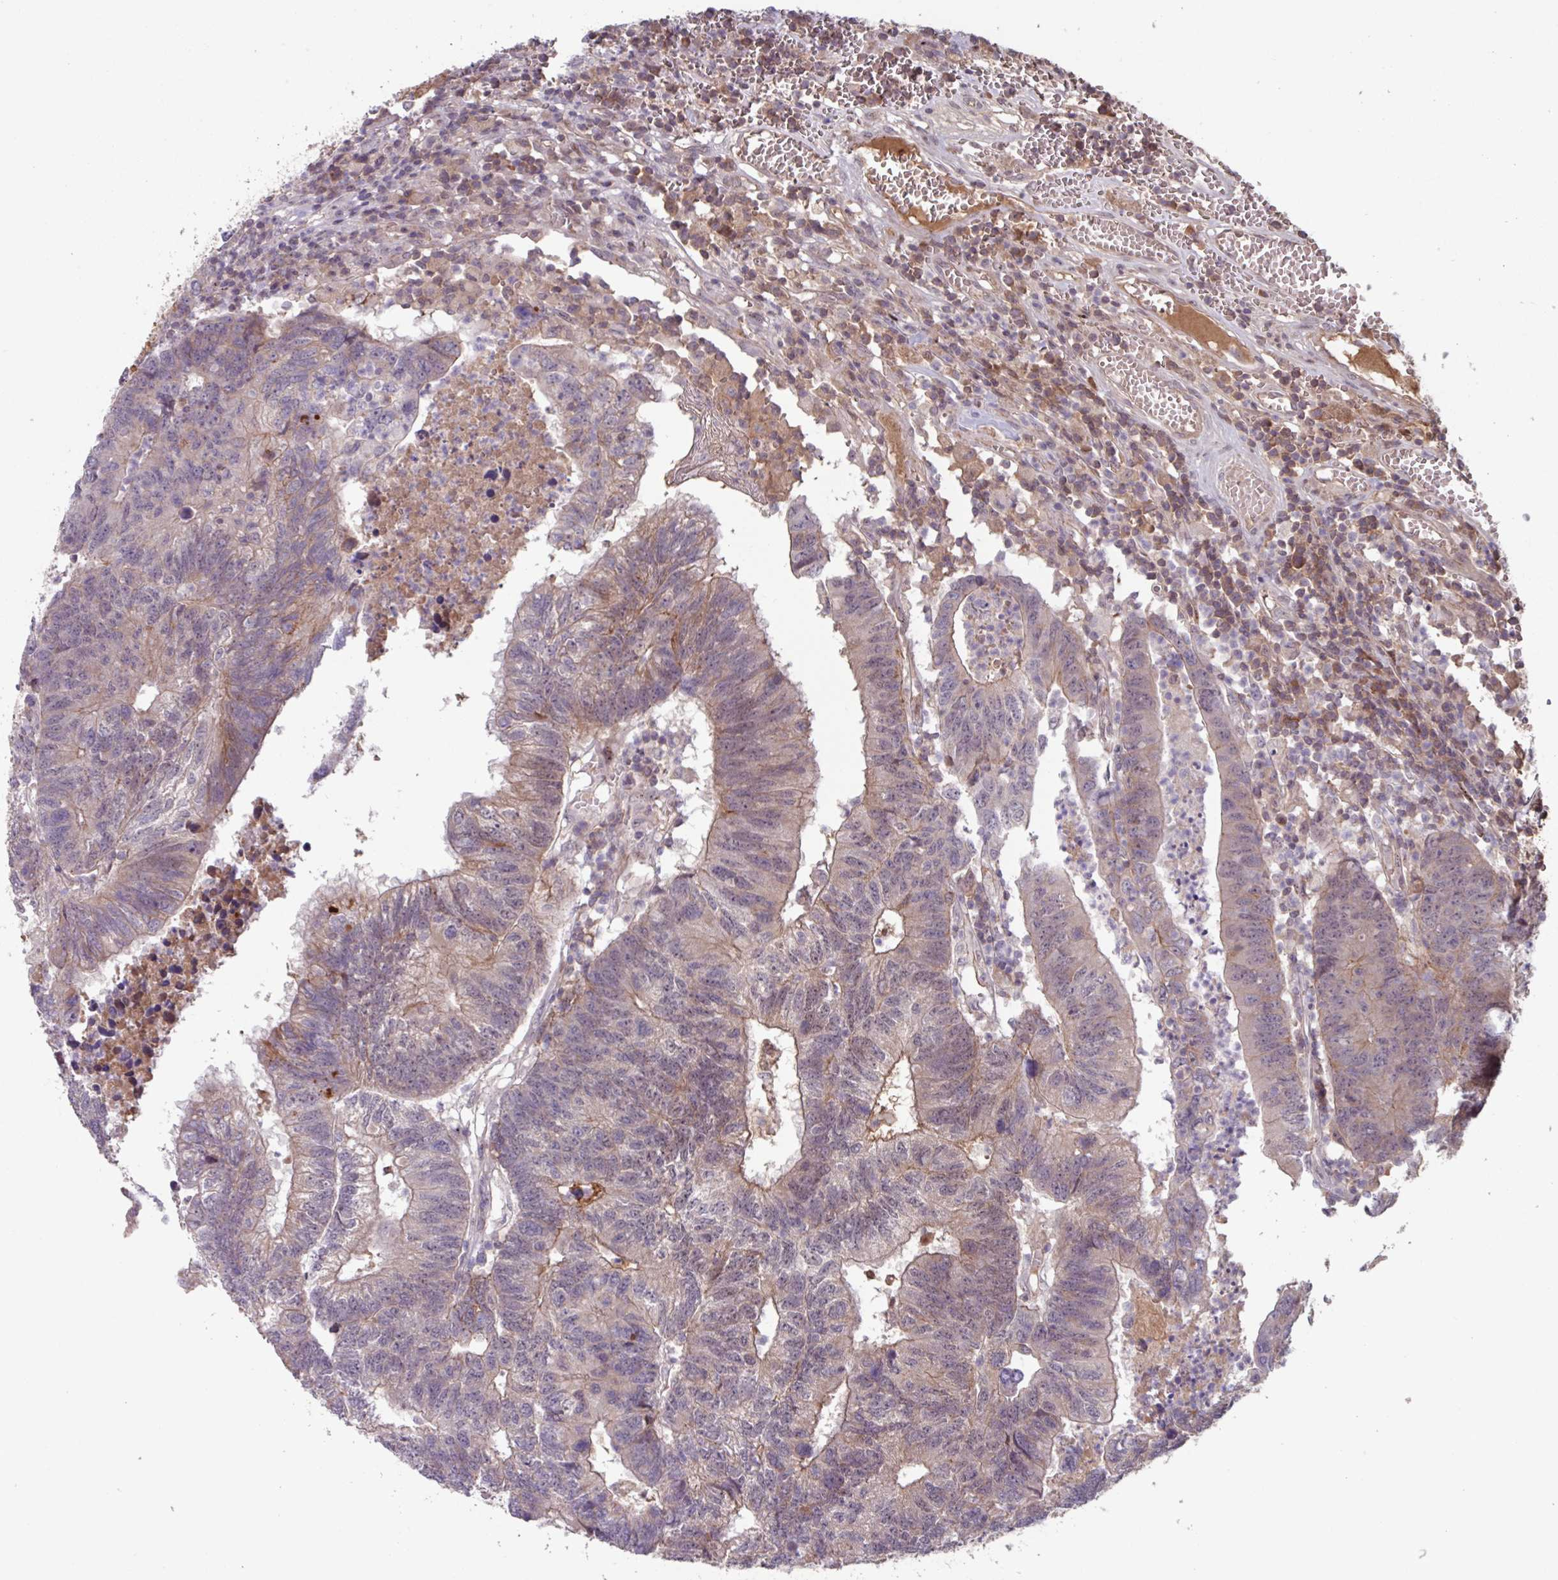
{"staining": {"intensity": "weak", "quantity": ">75%", "location": "cytoplasmic/membranous"}, "tissue": "colorectal cancer", "cell_type": "Tumor cells", "image_type": "cancer", "snomed": [{"axis": "morphology", "description": "Adenocarcinoma, NOS"}, {"axis": "topography", "description": "Colon"}], "caption": "Colorectal cancer (adenocarcinoma) stained with a brown dye shows weak cytoplasmic/membranous positive expression in about >75% of tumor cells.", "gene": "TMEM88", "patient": {"sex": "female", "age": 48}}